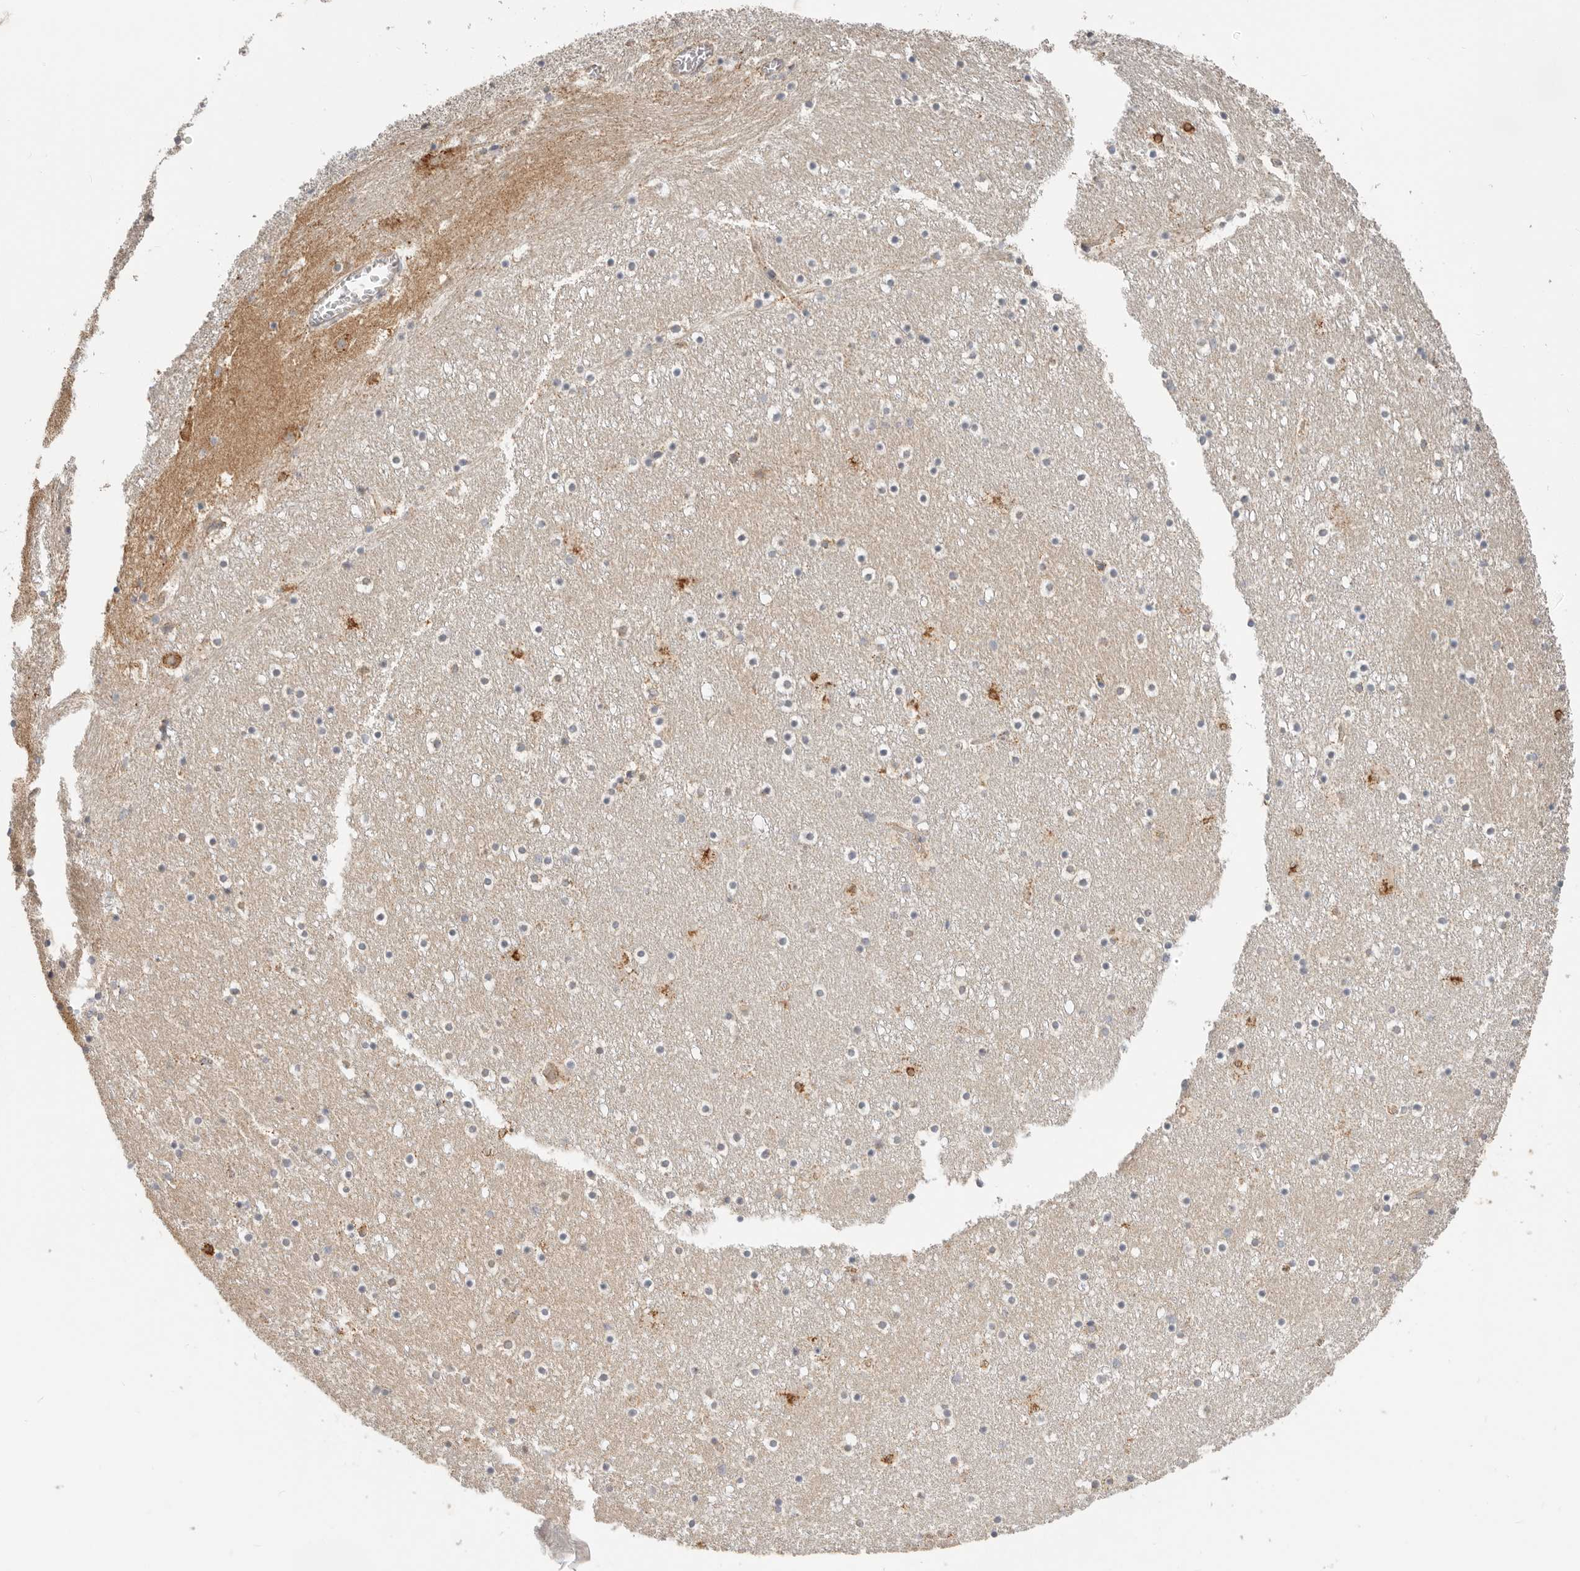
{"staining": {"intensity": "moderate", "quantity": "<25%", "location": "cytoplasmic/membranous"}, "tissue": "caudate", "cell_type": "Glial cells", "image_type": "normal", "snomed": [{"axis": "morphology", "description": "Normal tissue, NOS"}, {"axis": "topography", "description": "Lateral ventricle wall"}], "caption": "This micrograph demonstrates immunohistochemistry staining of benign human caudate, with low moderate cytoplasmic/membranous staining in approximately <25% of glial cells.", "gene": "AFDN", "patient": {"sex": "male", "age": 45}}